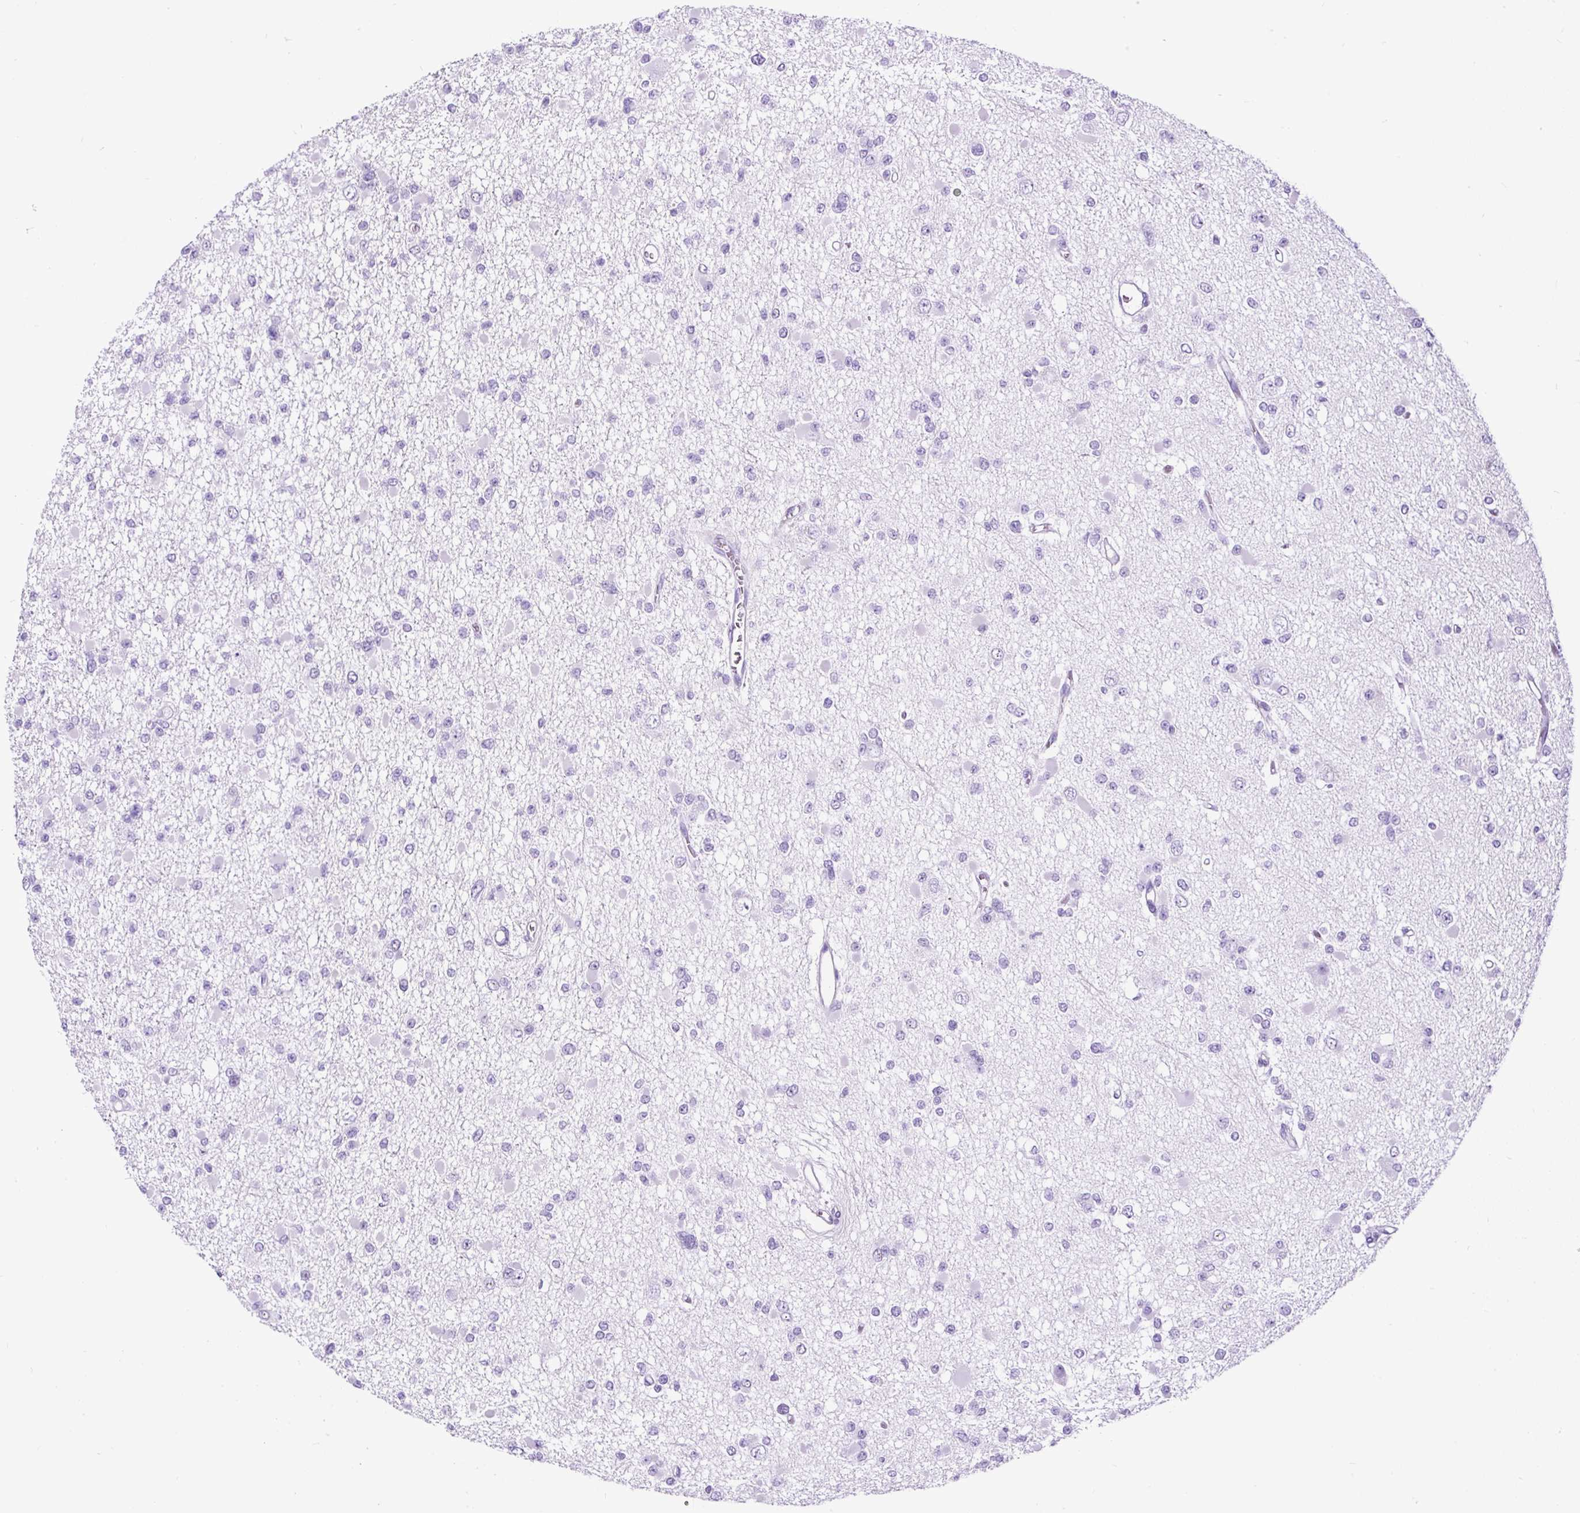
{"staining": {"intensity": "negative", "quantity": "none", "location": "none"}, "tissue": "glioma", "cell_type": "Tumor cells", "image_type": "cancer", "snomed": [{"axis": "morphology", "description": "Glioma, malignant, Low grade"}, {"axis": "topography", "description": "Brain"}], "caption": "The image demonstrates no significant expression in tumor cells of glioma. (DAB (3,3'-diaminobenzidine) immunohistochemistry visualized using brightfield microscopy, high magnification).", "gene": "CEL", "patient": {"sex": "female", "age": 22}}